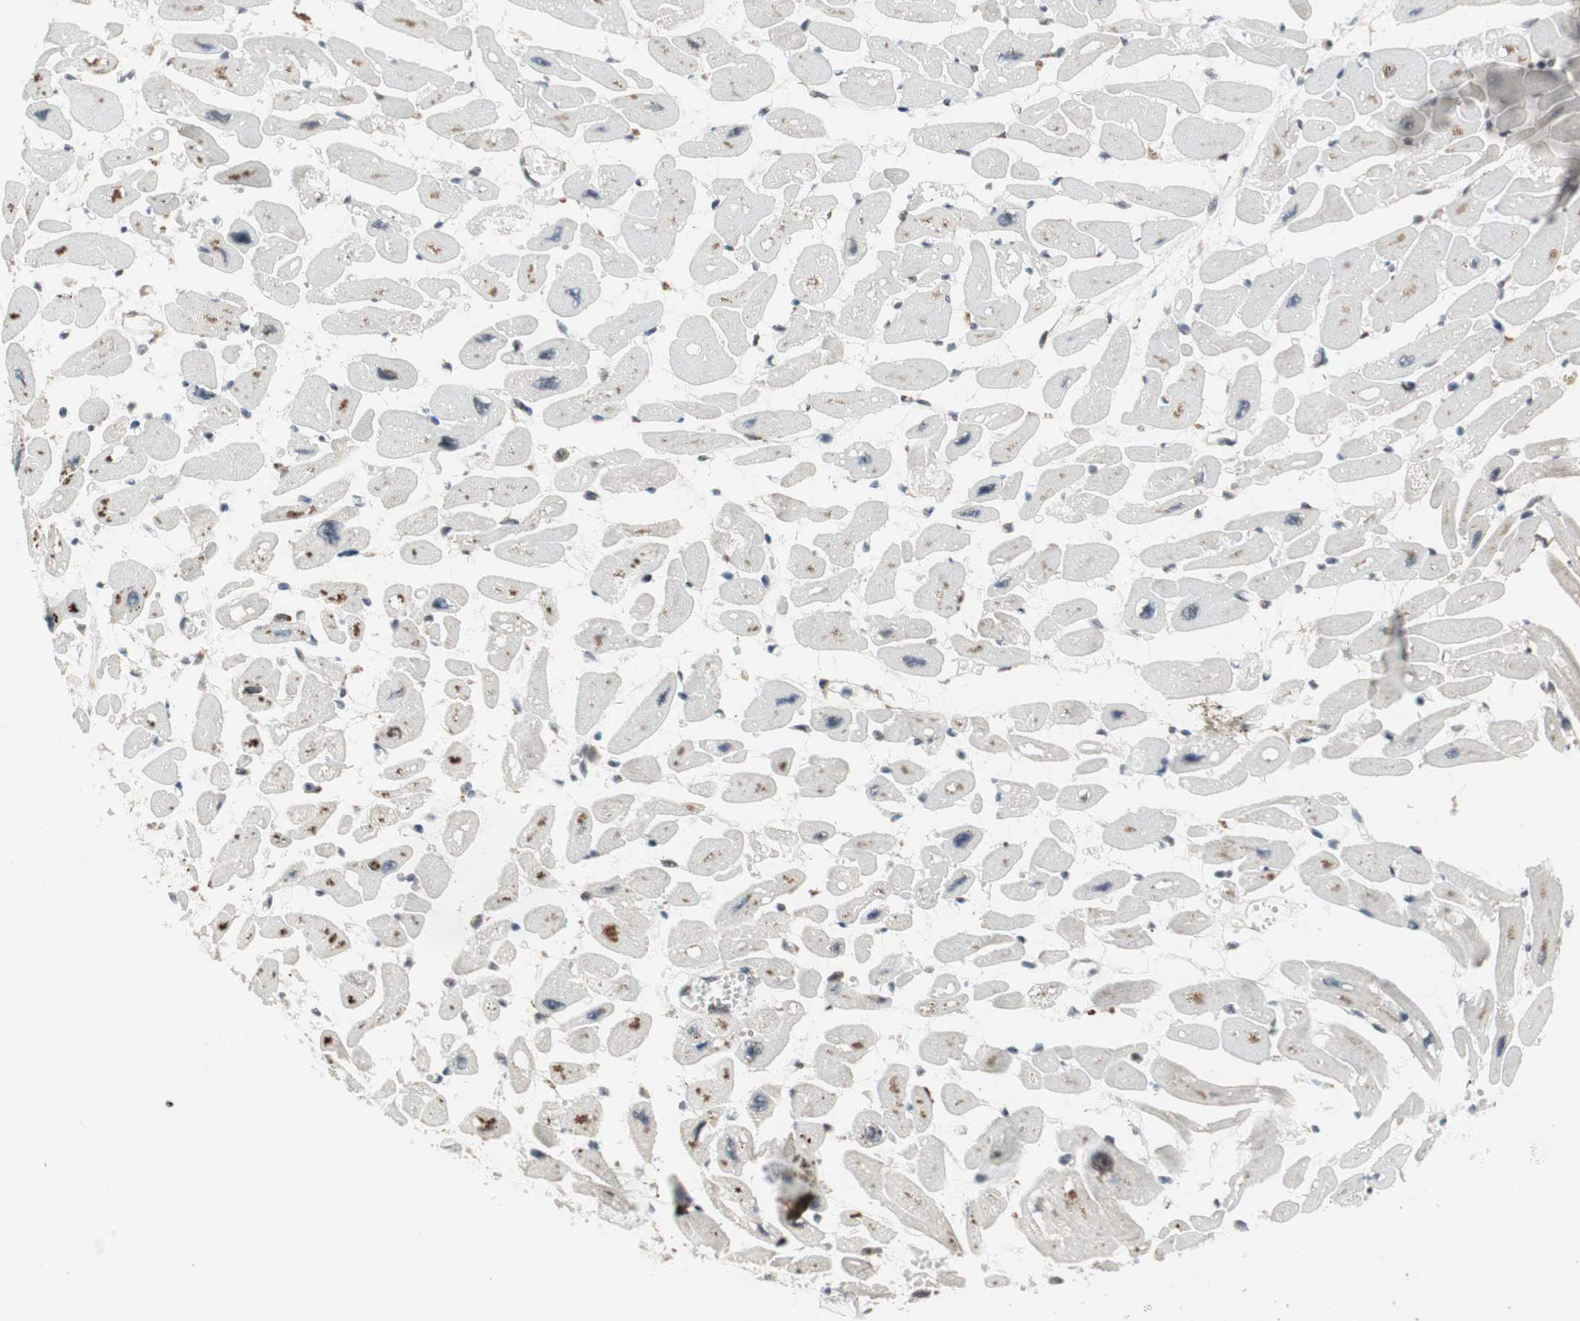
{"staining": {"intensity": "moderate", "quantity": ">75%", "location": "nuclear"}, "tissue": "heart muscle", "cell_type": "Cardiomyocytes", "image_type": "normal", "snomed": [{"axis": "morphology", "description": "Normal tissue, NOS"}, {"axis": "topography", "description": "Heart"}], "caption": "Approximately >75% of cardiomyocytes in benign human heart muscle demonstrate moderate nuclear protein staining as visualized by brown immunohistochemical staining.", "gene": "TCF12", "patient": {"sex": "female", "age": 54}}